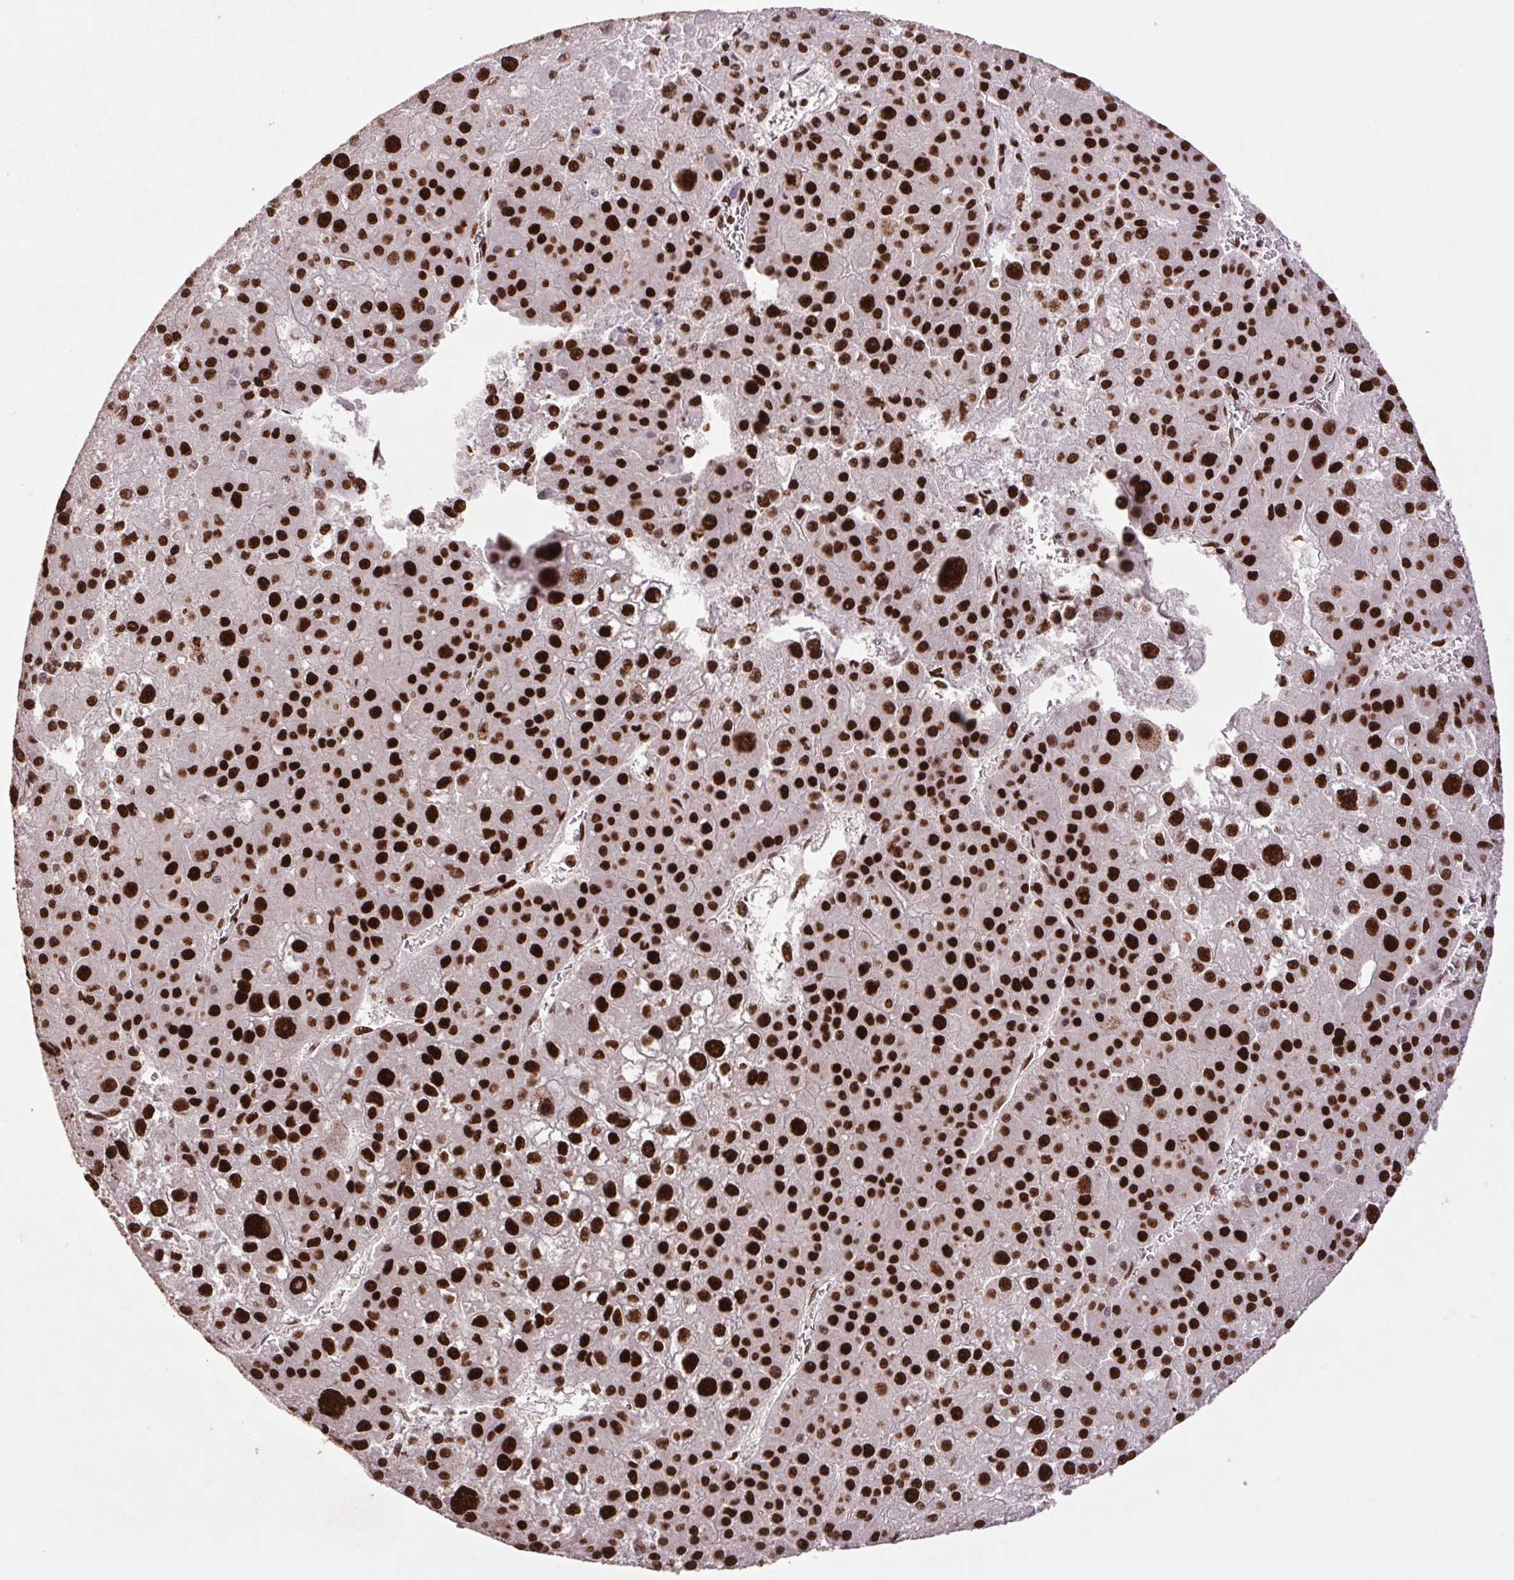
{"staining": {"intensity": "strong", "quantity": ">75%", "location": "nuclear"}, "tissue": "liver cancer", "cell_type": "Tumor cells", "image_type": "cancer", "snomed": [{"axis": "morphology", "description": "Carcinoma, Hepatocellular, NOS"}, {"axis": "topography", "description": "Liver"}], "caption": "Hepatocellular carcinoma (liver) tissue demonstrates strong nuclear expression in approximately >75% of tumor cells", "gene": "LDLRAD4", "patient": {"sex": "male", "age": 73}}